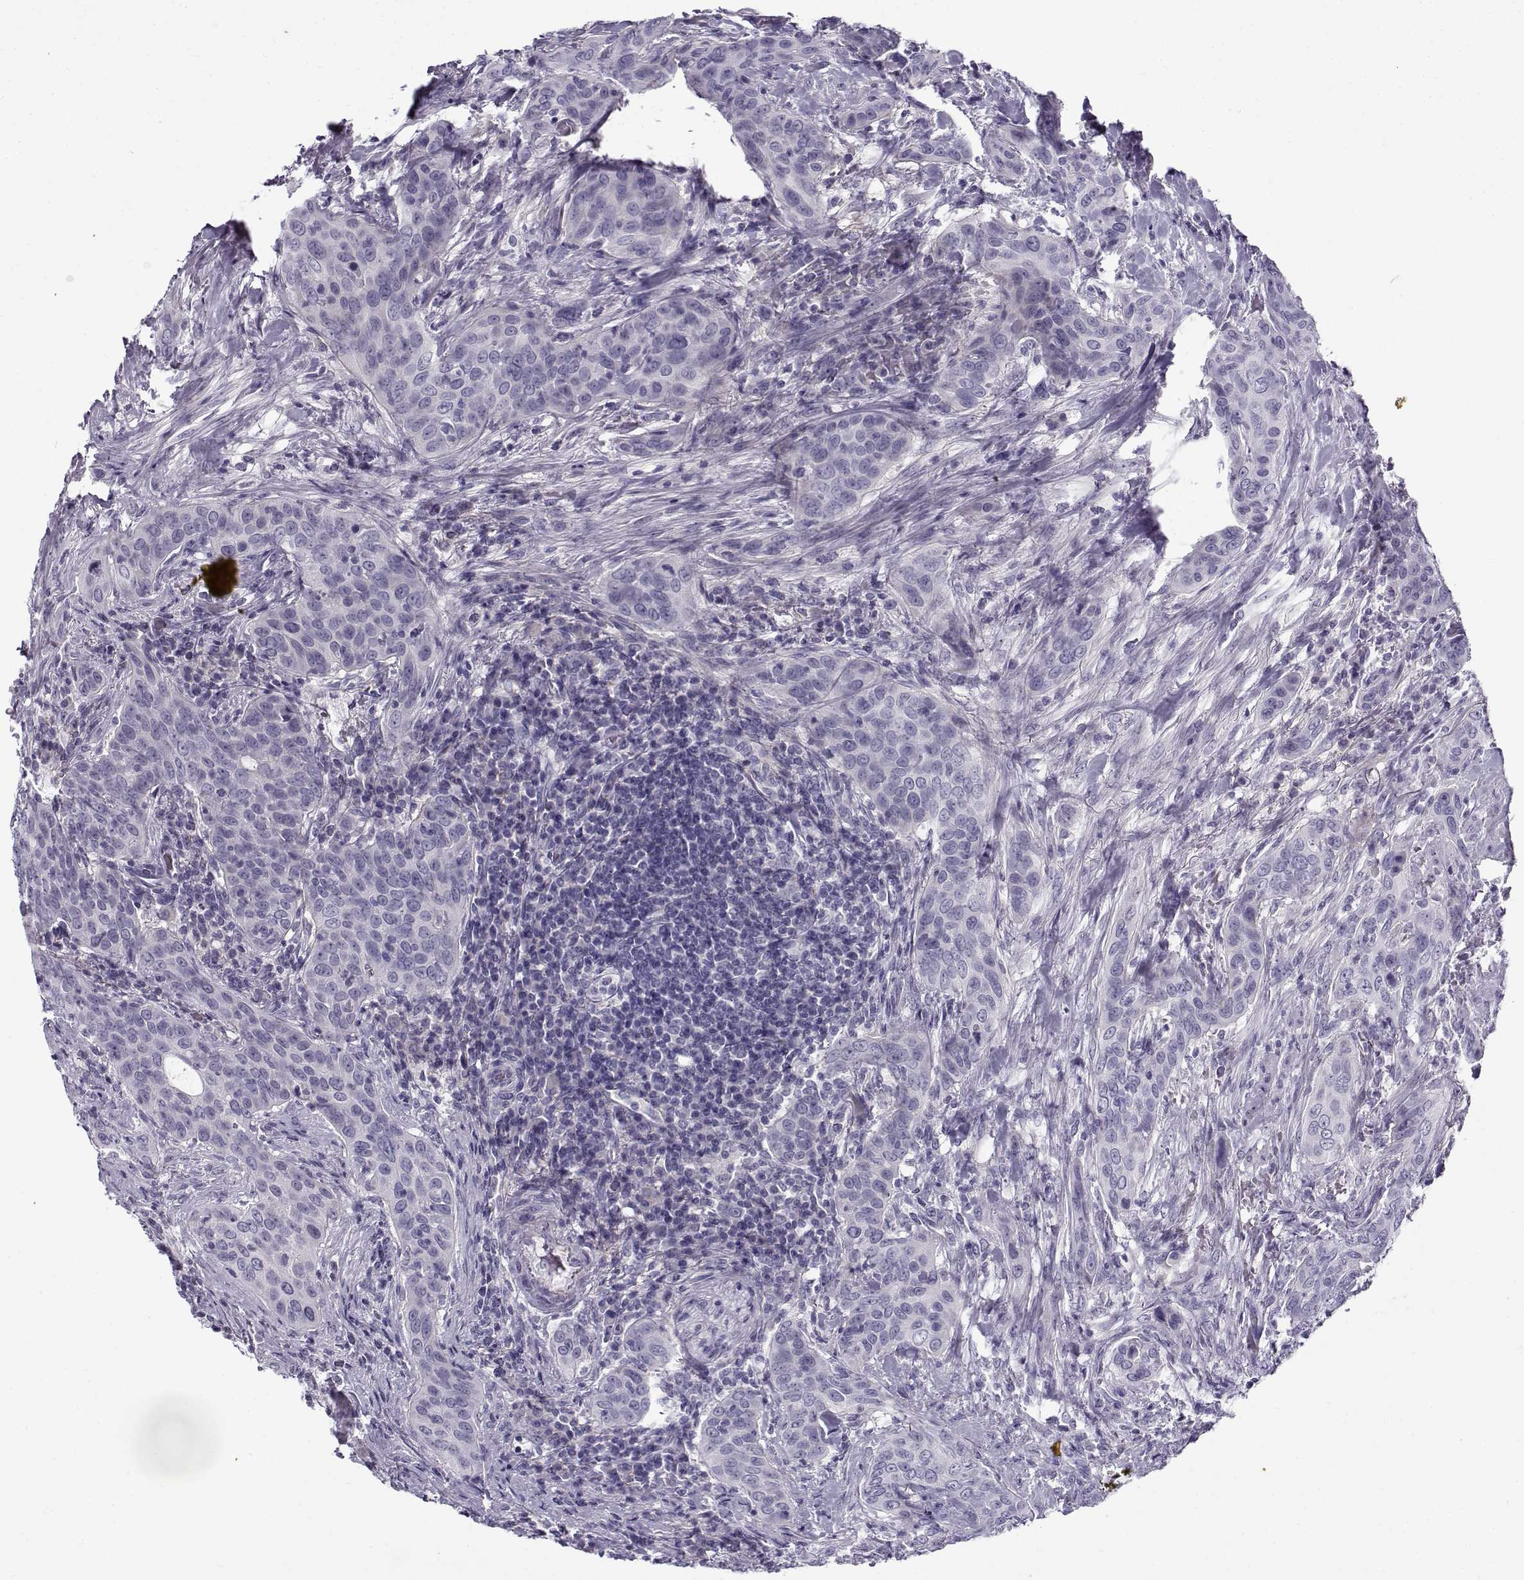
{"staining": {"intensity": "negative", "quantity": "none", "location": "none"}, "tissue": "urothelial cancer", "cell_type": "Tumor cells", "image_type": "cancer", "snomed": [{"axis": "morphology", "description": "Urothelial carcinoma, High grade"}, {"axis": "topography", "description": "Urinary bladder"}], "caption": "A high-resolution photomicrograph shows immunohistochemistry (IHC) staining of urothelial cancer, which shows no significant positivity in tumor cells.", "gene": "GTSF1L", "patient": {"sex": "male", "age": 82}}